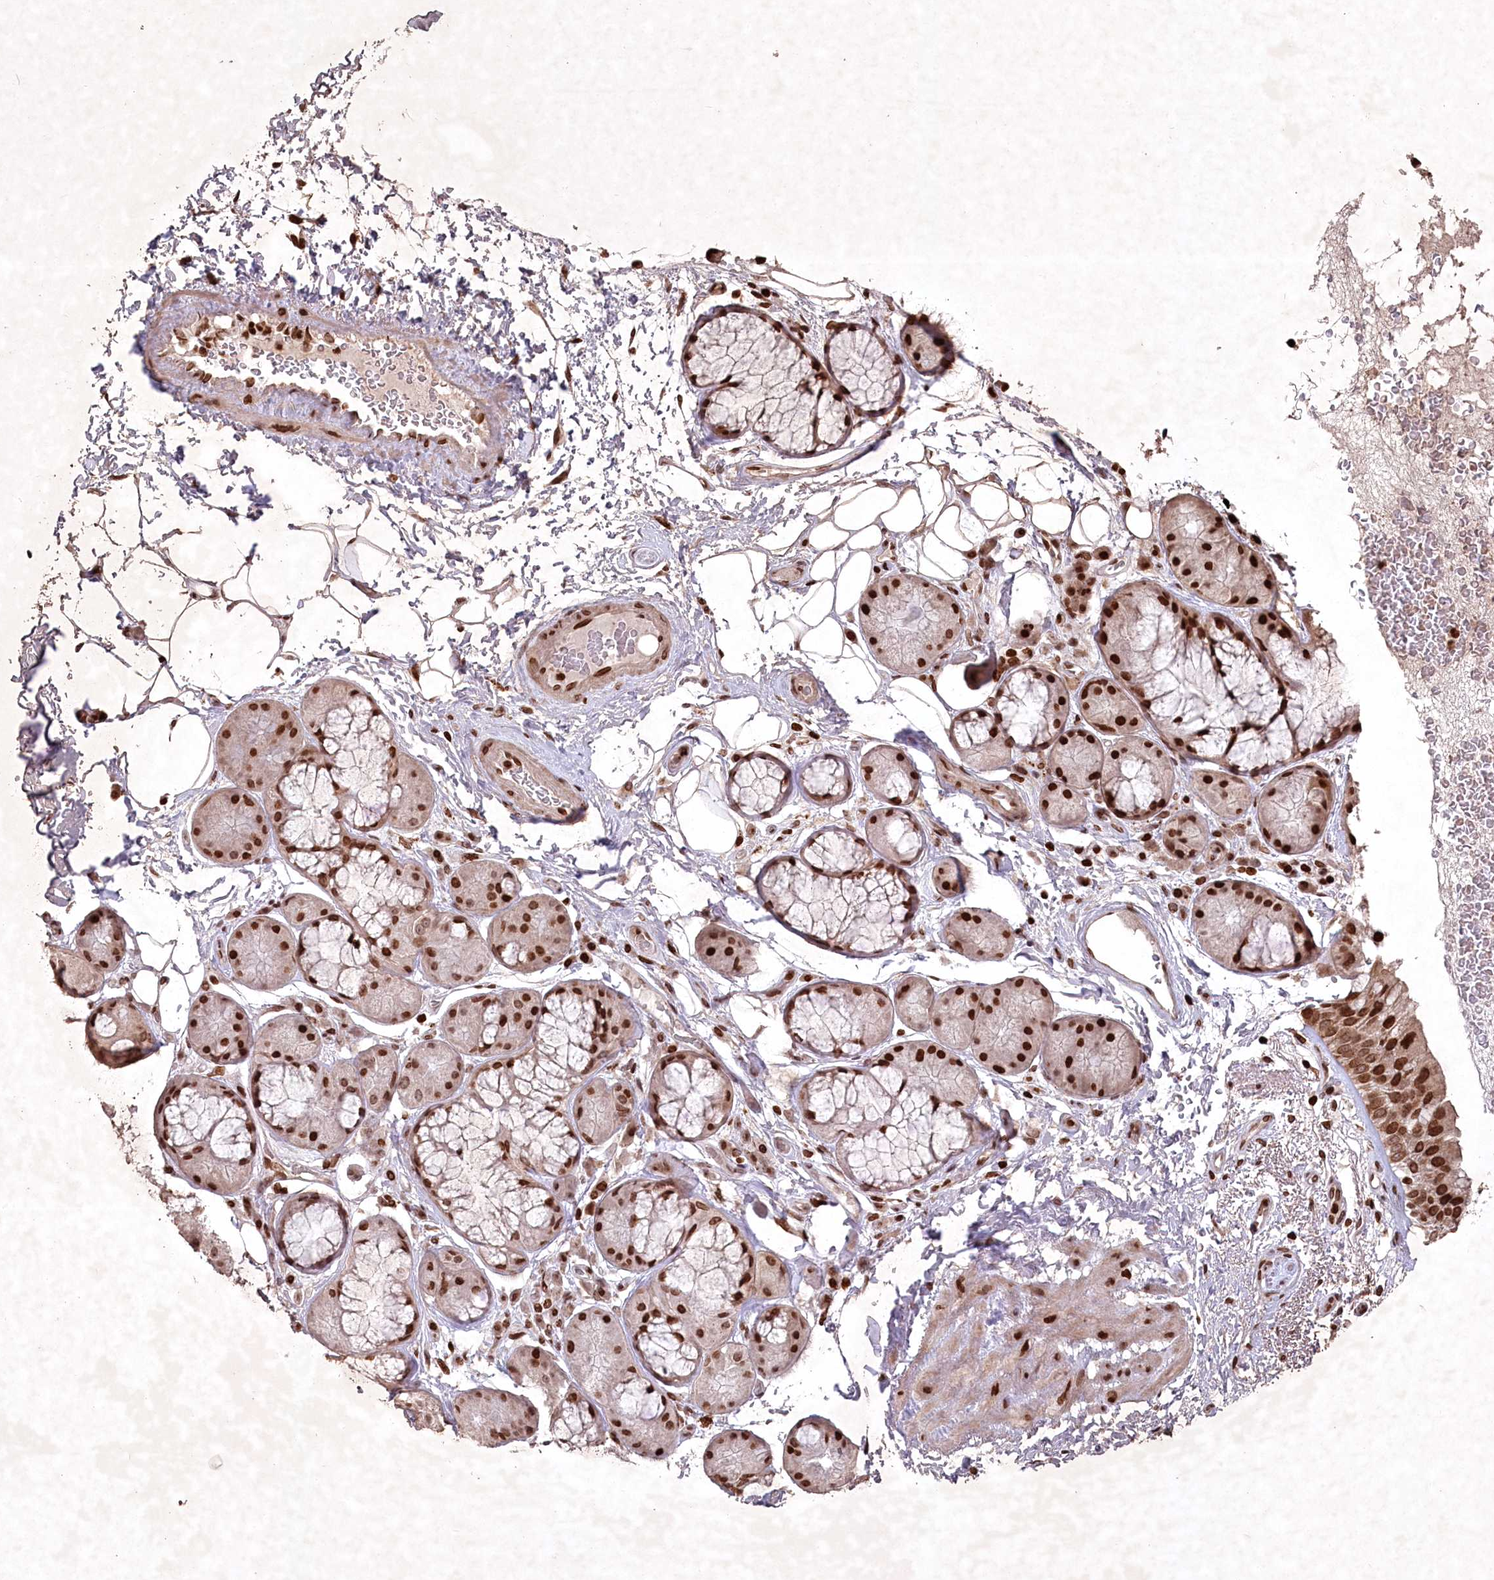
{"staining": {"intensity": "strong", "quantity": ">75%", "location": "cytoplasmic/membranous,nuclear"}, "tissue": "bronchus", "cell_type": "Respiratory epithelial cells", "image_type": "normal", "snomed": [{"axis": "morphology", "description": "Normal tissue, NOS"}, {"axis": "morphology", "description": "Squamous cell carcinoma, NOS"}, {"axis": "topography", "description": "Lymph node"}, {"axis": "topography", "description": "Bronchus"}, {"axis": "topography", "description": "Lung"}], "caption": "Immunohistochemical staining of unremarkable bronchus displays high levels of strong cytoplasmic/membranous,nuclear staining in approximately >75% of respiratory epithelial cells. (Brightfield microscopy of DAB IHC at high magnification).", "gene": "CCSER2", "patient": {"sex": "male", "age": 66}}